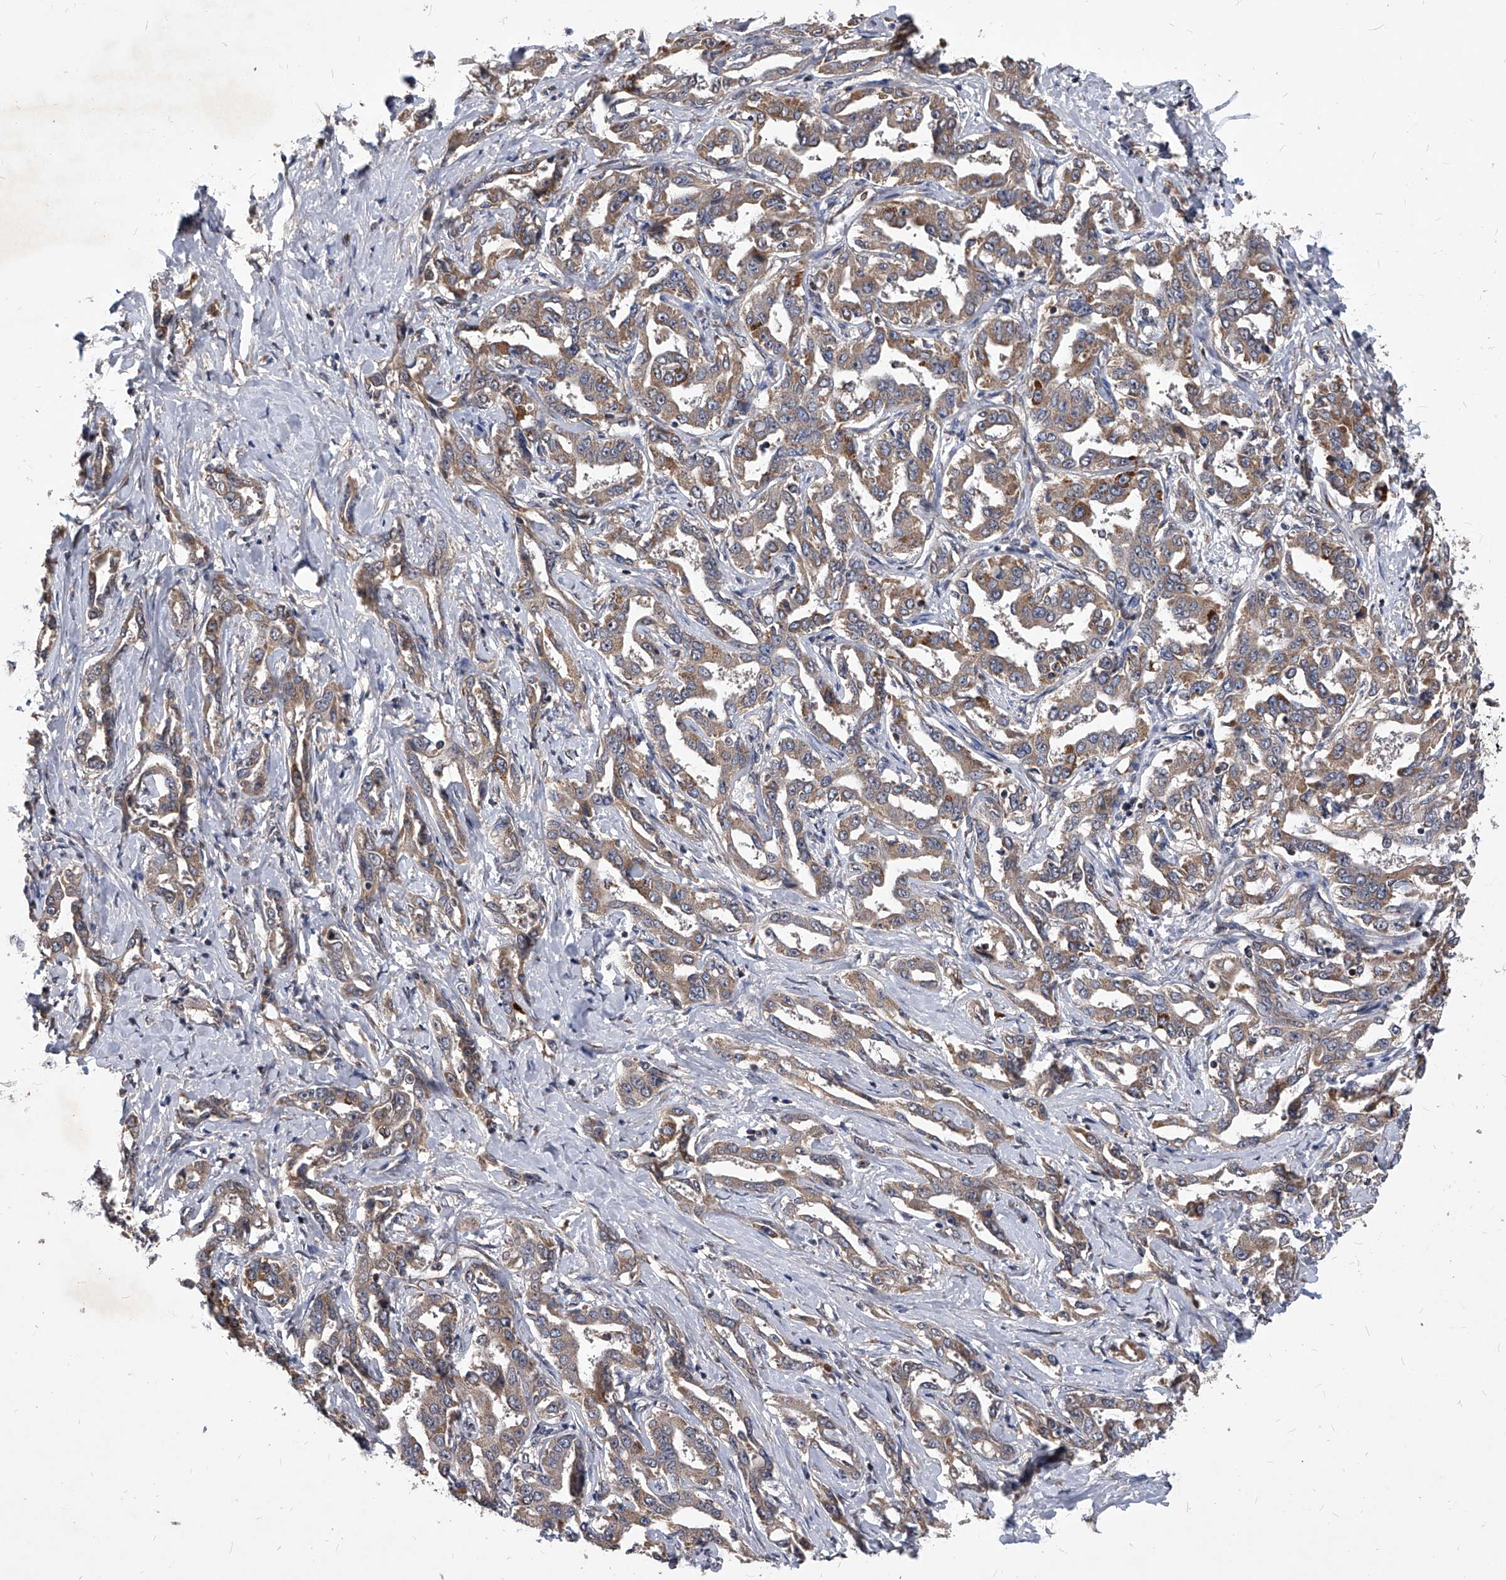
{"staining": {"intensity": "moderate", "quantity": ">75%", "location": "cytoplasmic/membranous"}, "tissue": "liver cancer", "cell_type": "Tumor cells", "image_type": "cancer", "snomed": [{"axis": "morphology", "description": "Cholangiocarcinoma"}, {"axis": "topography", "description": "Liver"}], "caption": "The histopathology image shows staining of cholangiocarcinoma (liver), revealing moderate cytoplasmic/membranous protein expression (brown color) within tumor cells. Using DAB (brown) and hematoxylin (blue) stains, captured at high magnification using brightfield microscopy.", "gene": "SOBP", "patient": {"sex": "male", "age": 59}}